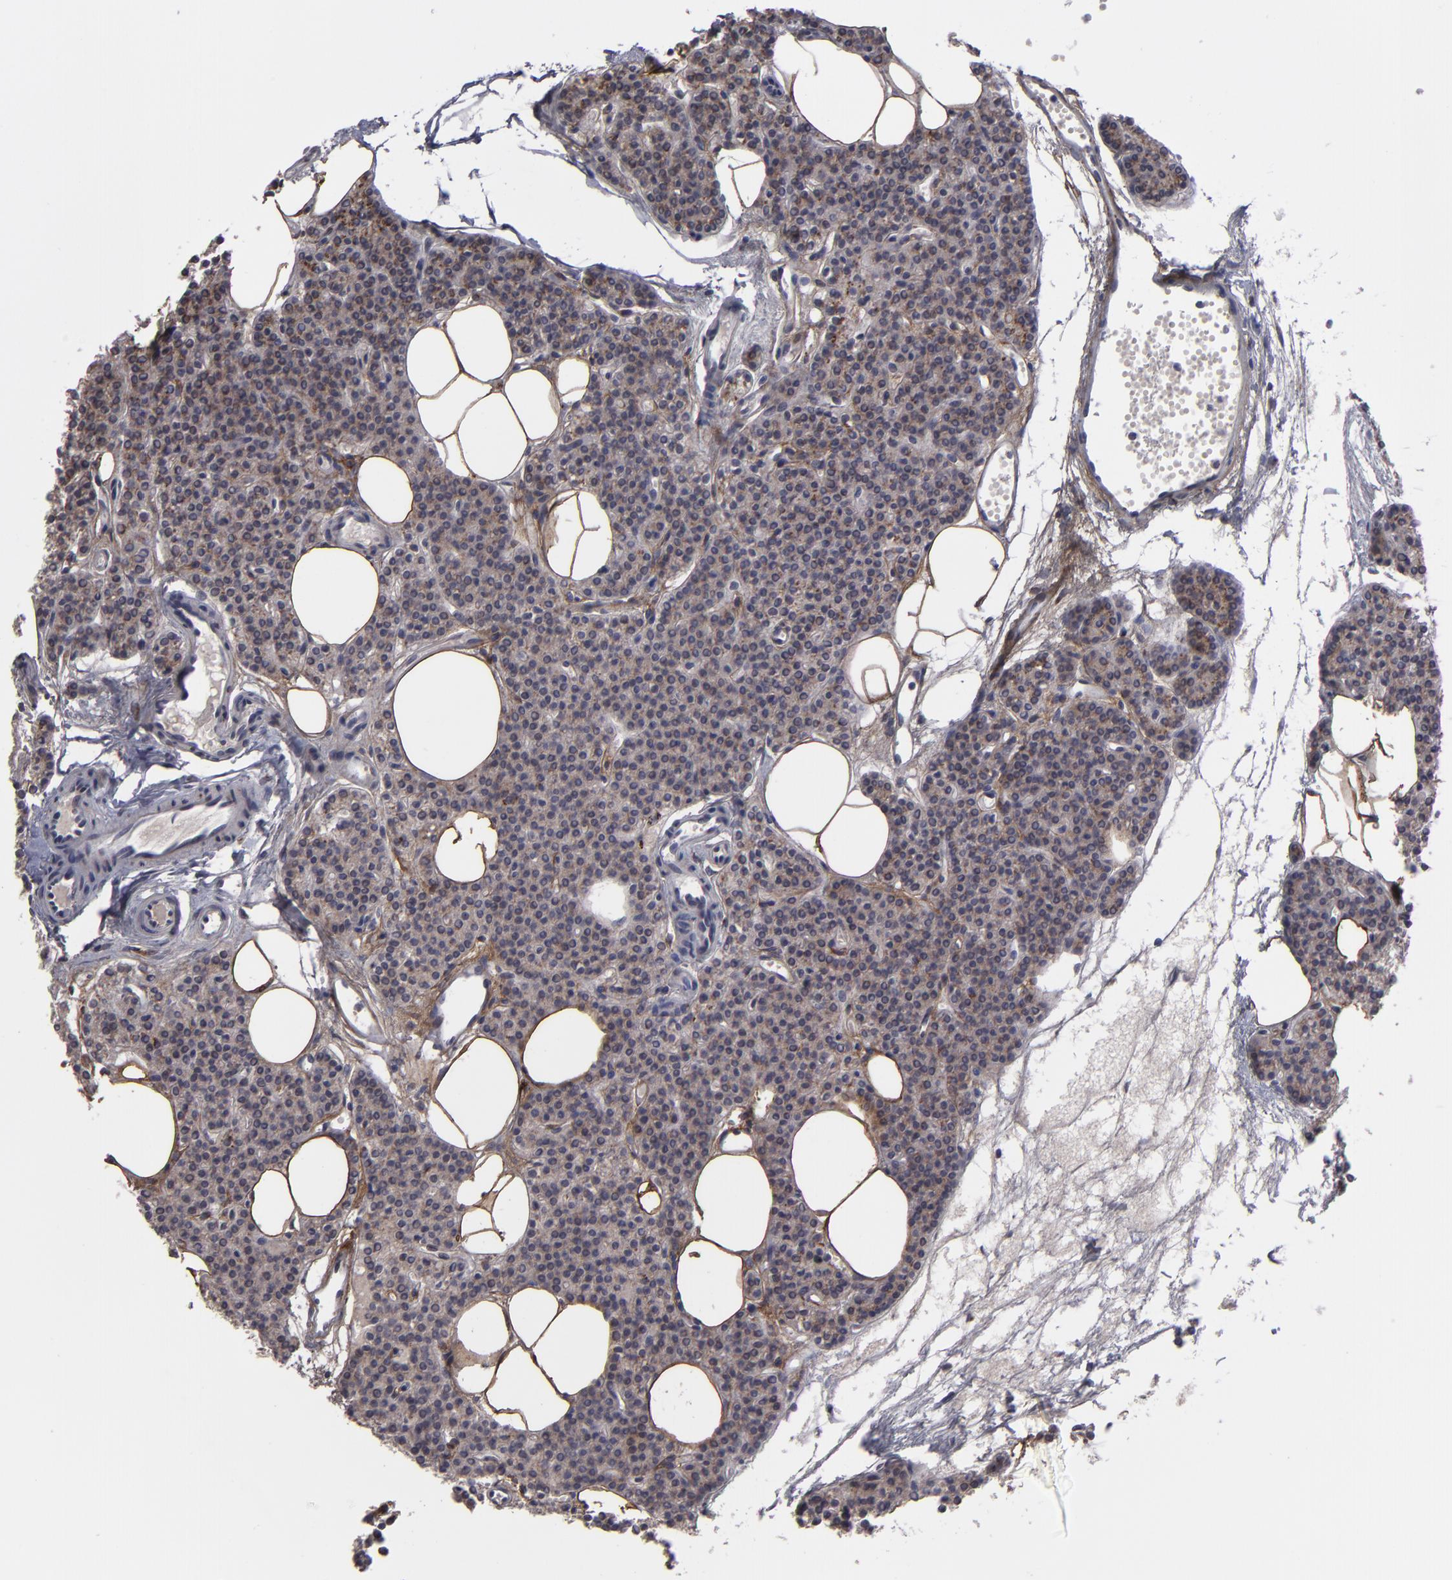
{"staining": {"intensity": "weak", "quantity": ">75%", "location": "cytoplasmic/membranous"}, "tissue": "parathyroid gland", "cell_type": "Glandular cells", "image_type": "normal", "snomed": [{"axis": "morphology", "description": "Normal tissue, NOS"}, {"axis": "topography", "description": "Parathyroid gland"}], "caption": "Protein staining displays weak cytoplasmic/membranous staining in approximately >75% of glandular cells in normal parathyroid gland.", "gene": "IL12A", "patient": {"sex": "male", "age": 24}}